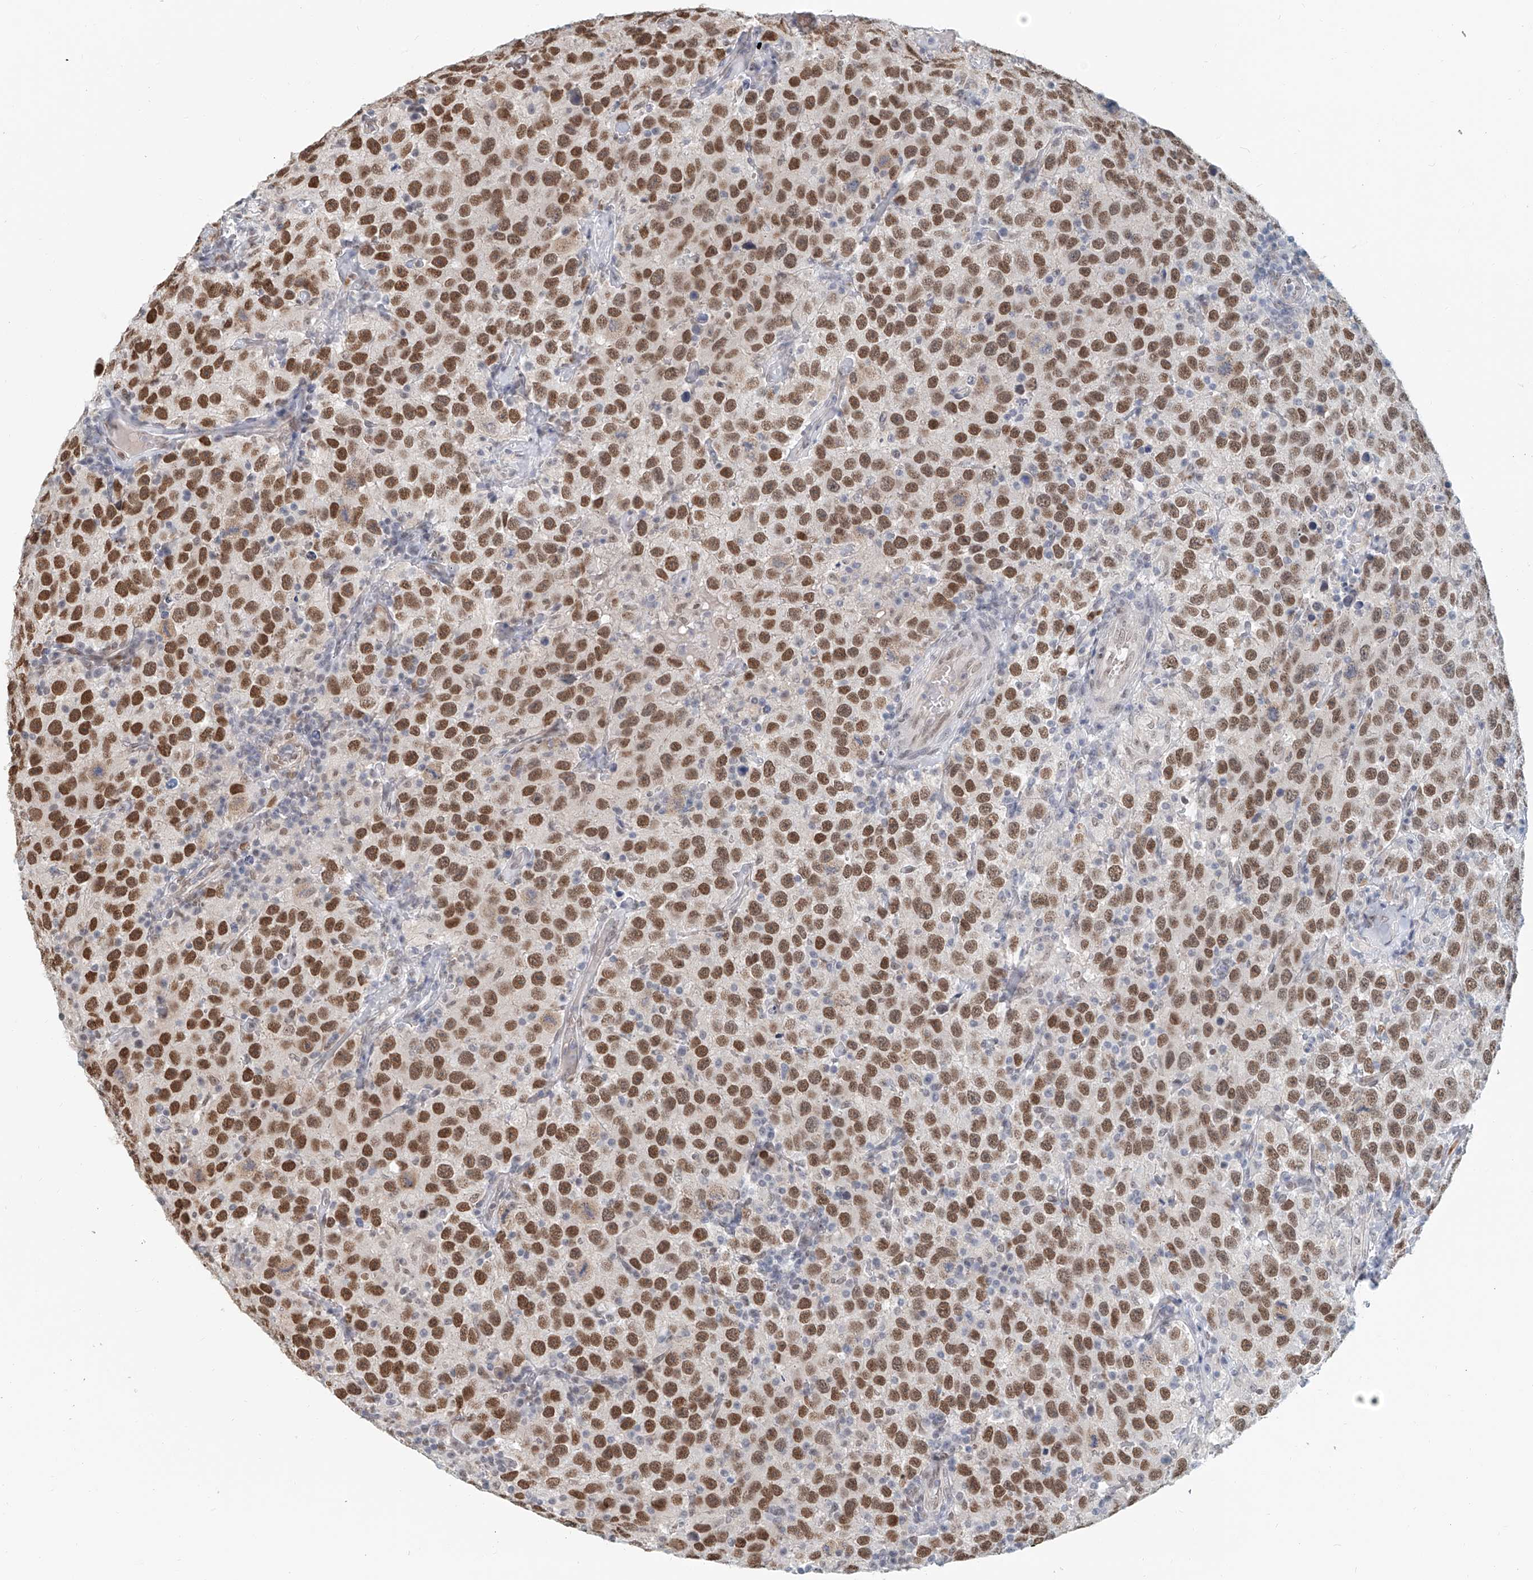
{"staining": {"intensity": "moderate", "quantity": ">75%", "location": "nuclear"}, "tissue": "testis cancer", "cell_type": "Tumor cells", "image_type": "cancer", "snomed": [{"axis": "morphology", "description": "Seminoma, NOS"}, {"axis": "topography", "description": "Testis"}], "caption": "Immunohistochemical staining of testis cancer displays moderate nuclear protein positivity in approximately >75% of tumor cells.", "gene": "SASH1", "patient": {"sex": "male", "age": 41}}